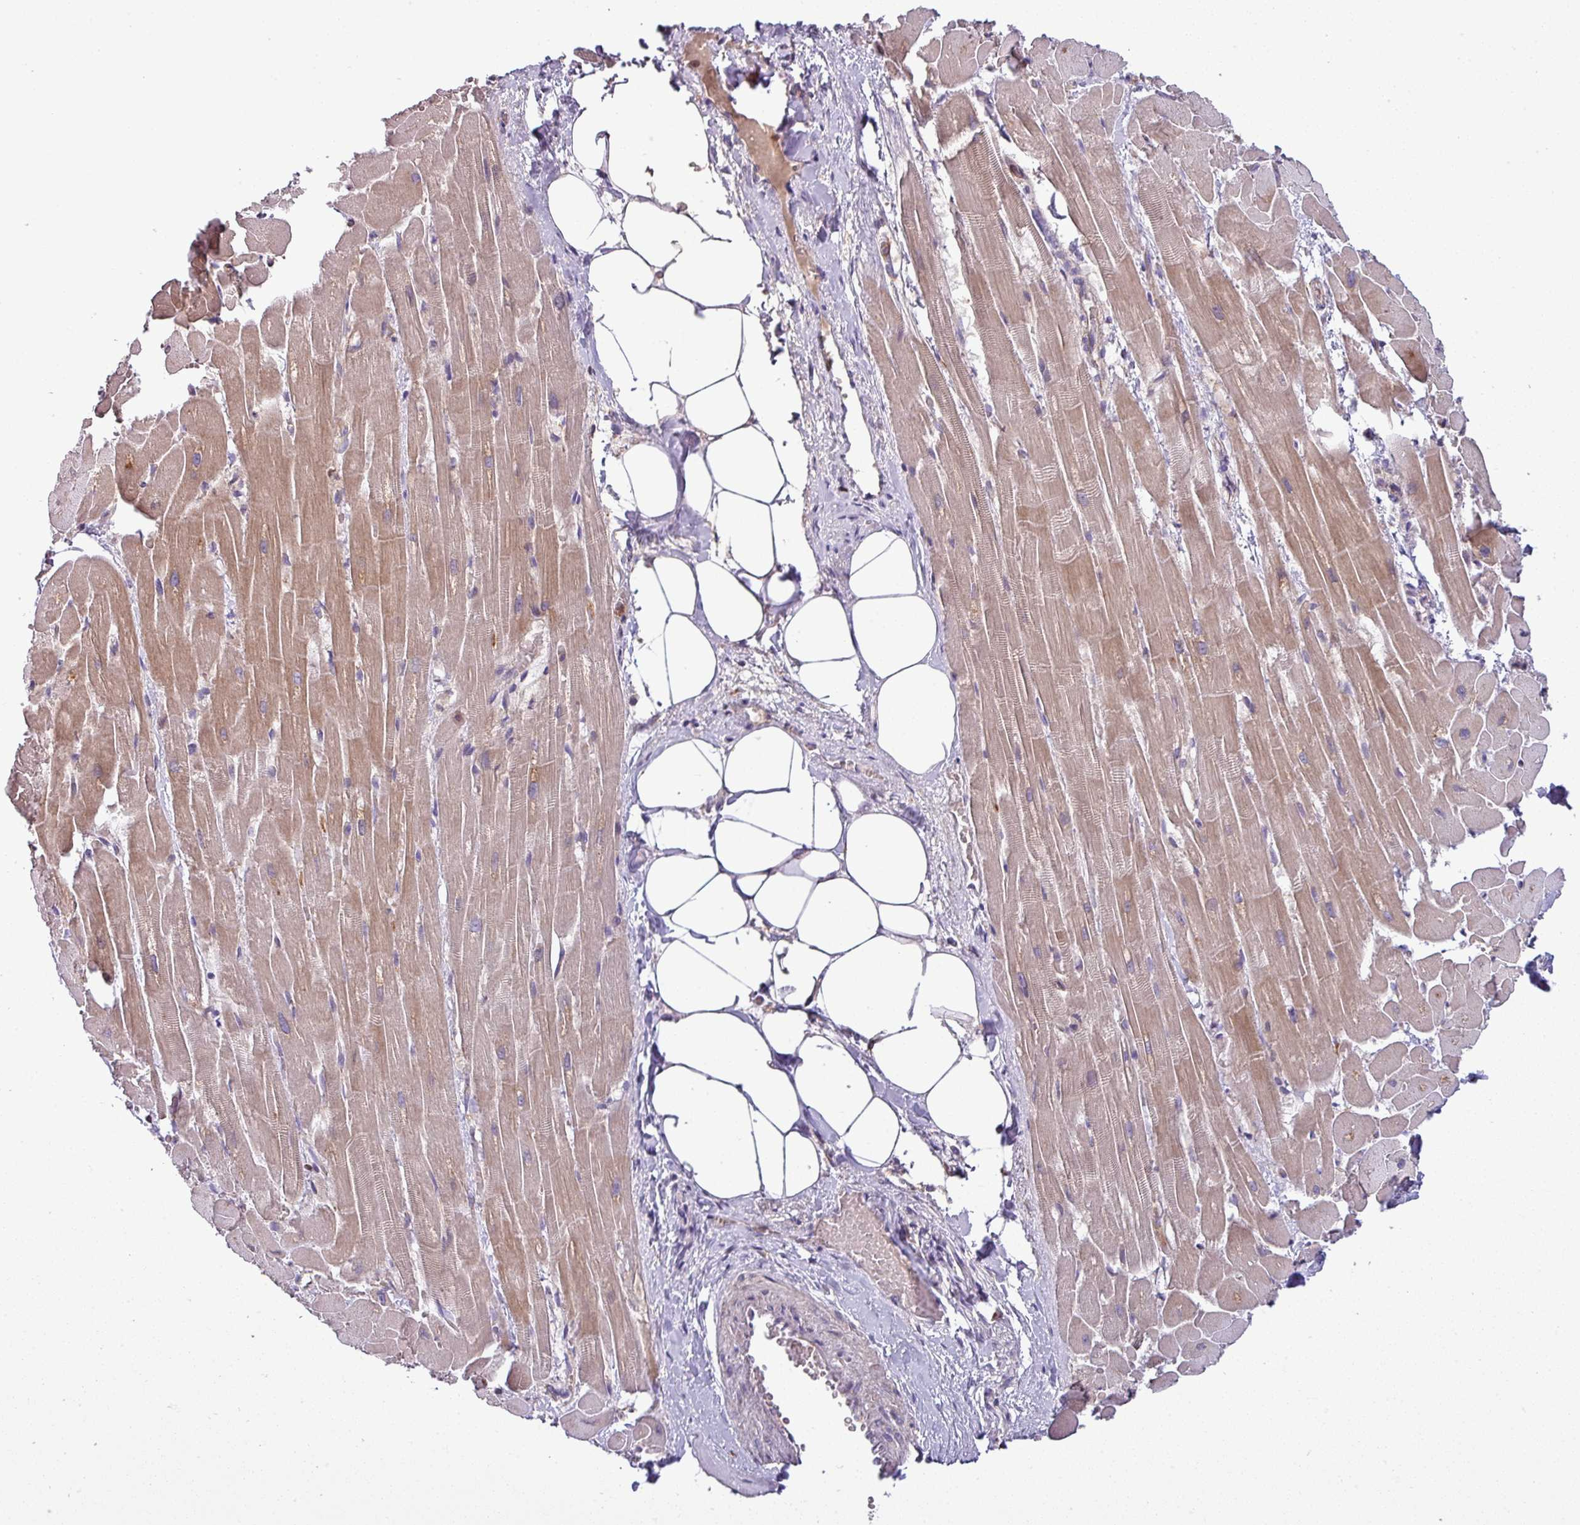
{"staining": {"intensity": "moderate", "quantity": "25%-75%", "location": "cytoplasmic/membranous"}, "tissue": "heart muscle", "cell_type": "Cardiomyocytes", "image_type": "normal", "snomed": [{"axis": "morphology", "description": "Normal tissue, NOS"}, {"axis": "topography", "description": "Heart"}], "caption": "This is an image of immunohistochemistry (IHC) staining of benign heart muscle, which shows moderate expression in the cytoplasmic/membranous of cardiomyocytes.", "gene": "LRRC74B", "patient": {"sex": "male", "age": 37}}